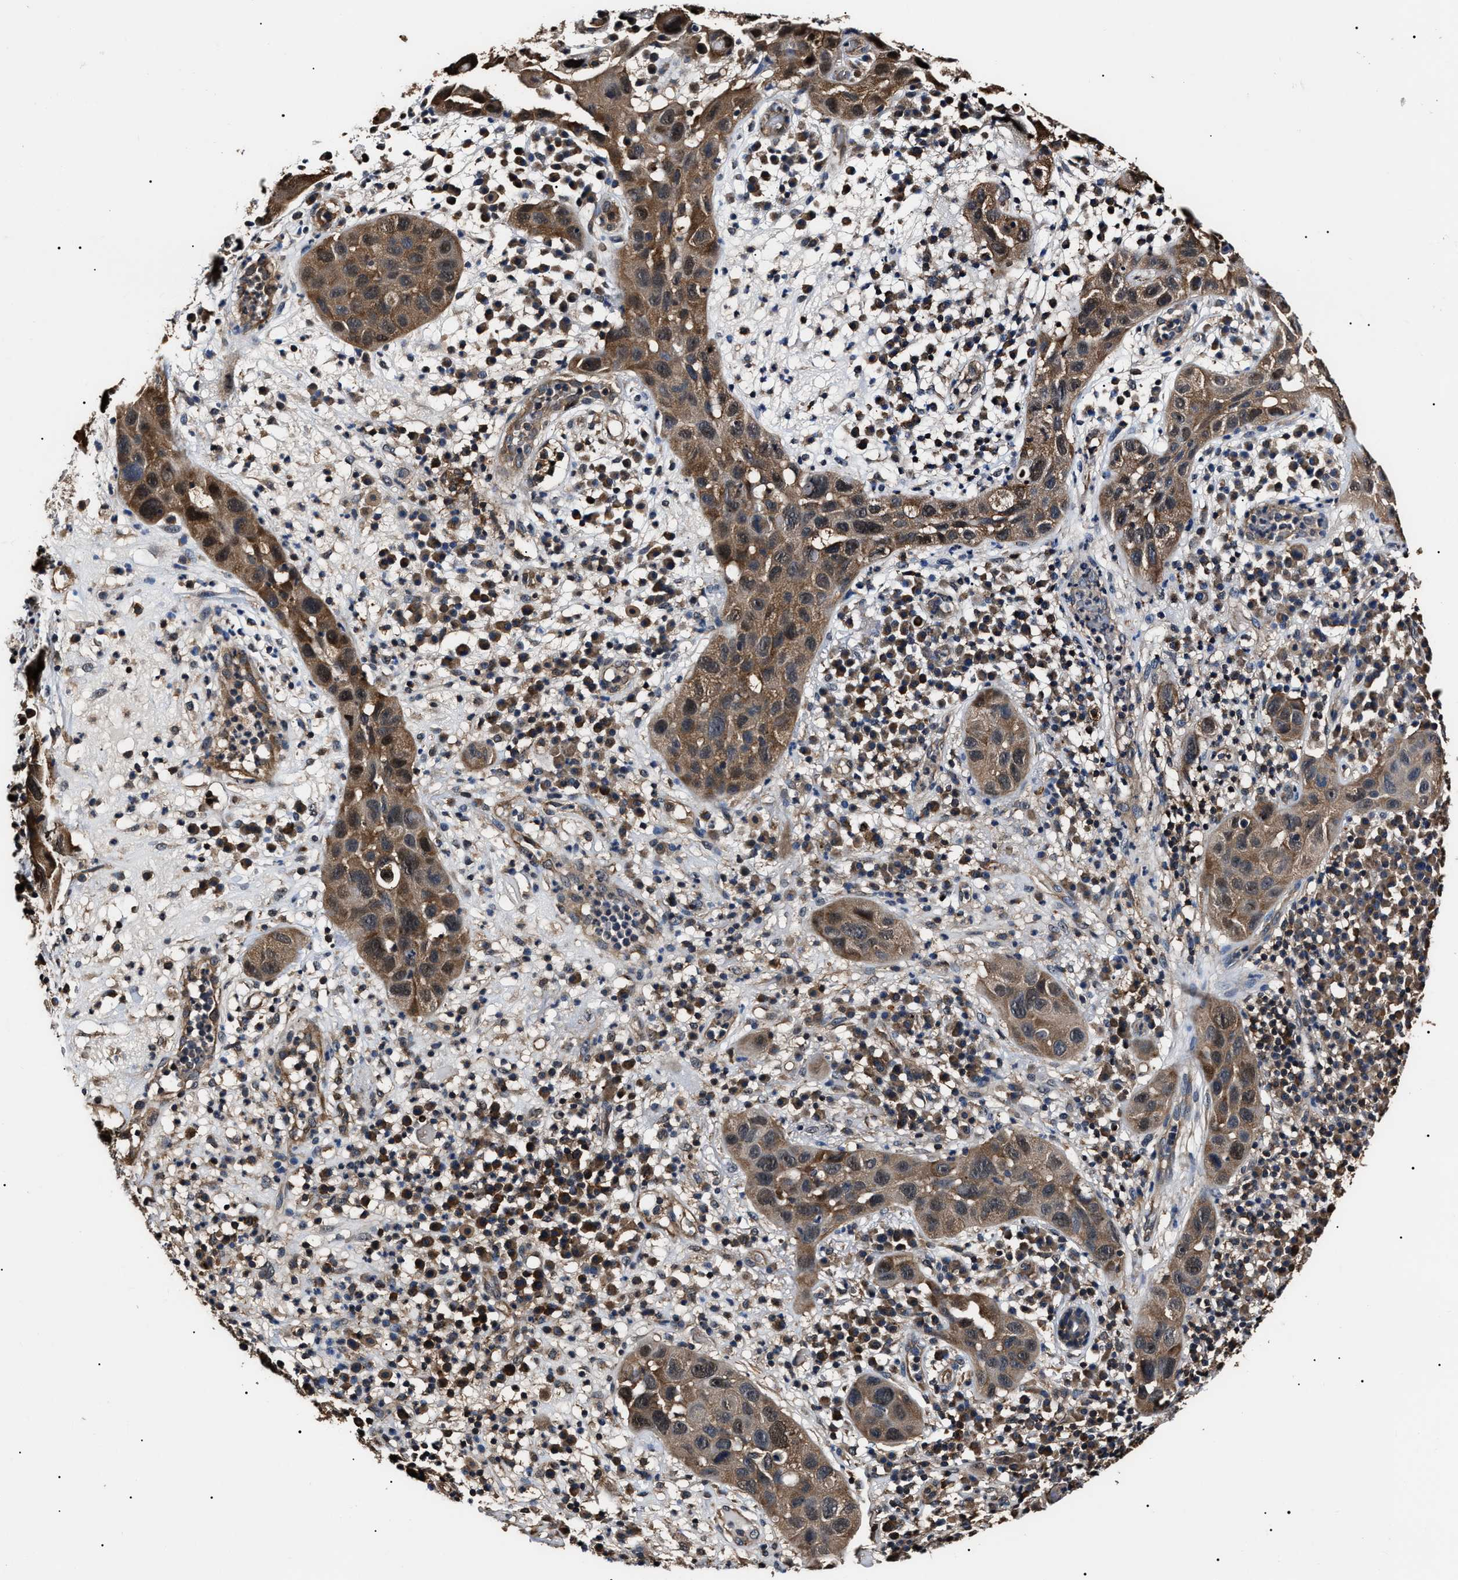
{"staining": {"intensity": "moderate", "quantity": "25%-75%", "location": "cytoplasmic/membranous,nuclear"}, "tissue": "skin cancer", "cell_type": "Tumor cells", "image_type": "cancer", "snomed": [{"axis": "morphology", "description": "Squamous cell carcinoma in situ, NOS"}, {"axis": "morphology", "description": "Squamous cell carcinoma, NOS"}, {"axis": "topography", "description": "Skin"}], "caption": "The histopathology image shows immunohistochemical staining of squamous cell carcinoma in situ (skin). There is moderate cytoplasmic/membranous and nuclear positivity is appreciated in approximately 25%-75% of tumor cells.", "gene": "CCT8", "patient": {"sex": "male", "age": 93}}